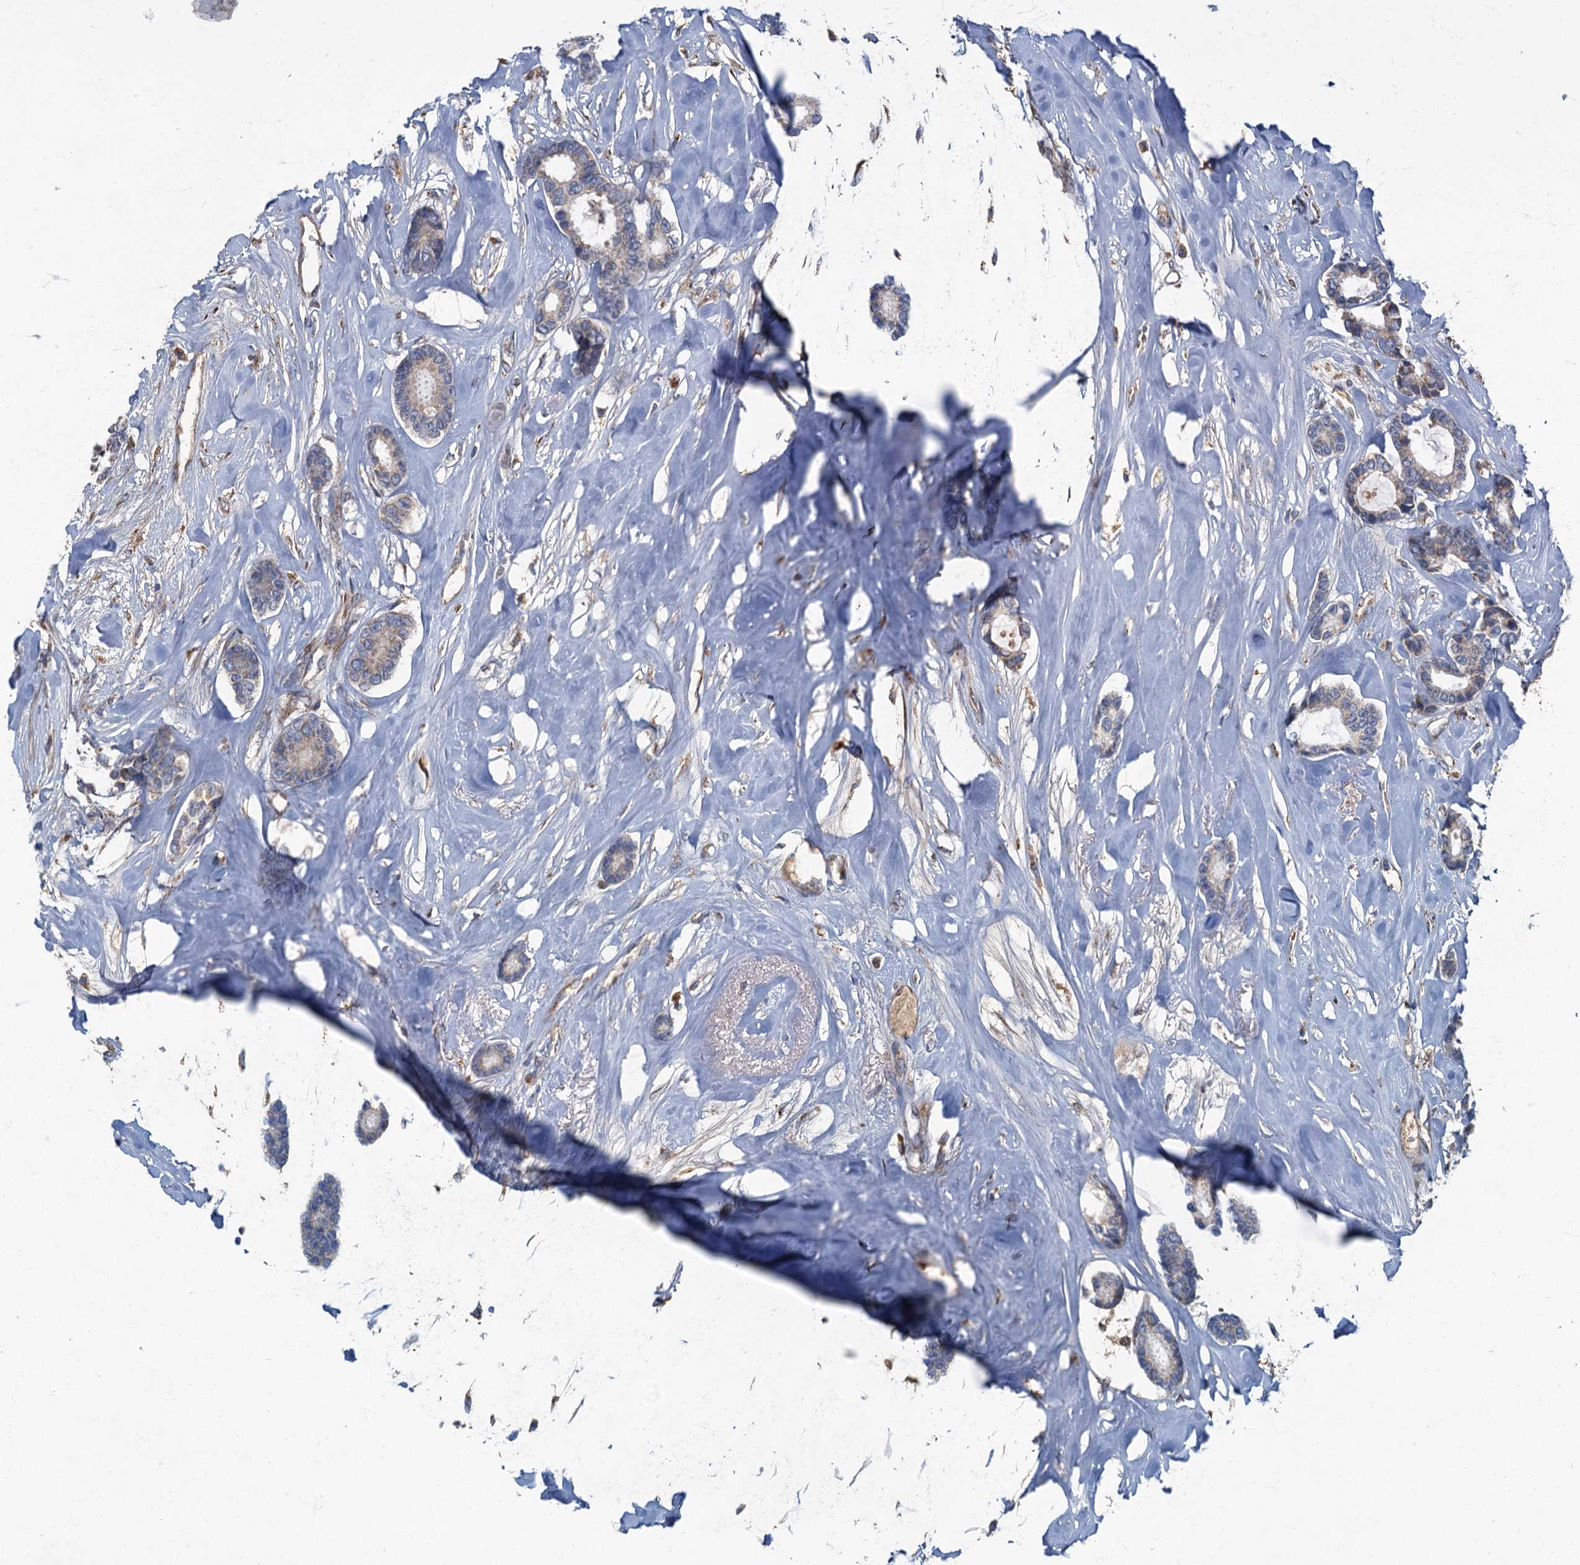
{"staining": {"intensity": "weak", "quantity": "25%-75%", "location": "cytoplasmic/membranous"}, "tissue": "breast cancer", "cell_type": "Tumor cells", "image_type": "cancer", "snomed": [{"axis": "morphology", "description": "Duct carcinoma"}, {"axis": "topography", "description": "Breast"}], "caption": "A histopathology image of breast cancer (invasive ductal carcinoma) stained for a protein demonstrates weak cytoplasmic/membranous brown staining in tumor cells.", "gene": "SPDYC", "patient": {"sex": "female", "age": 87}}